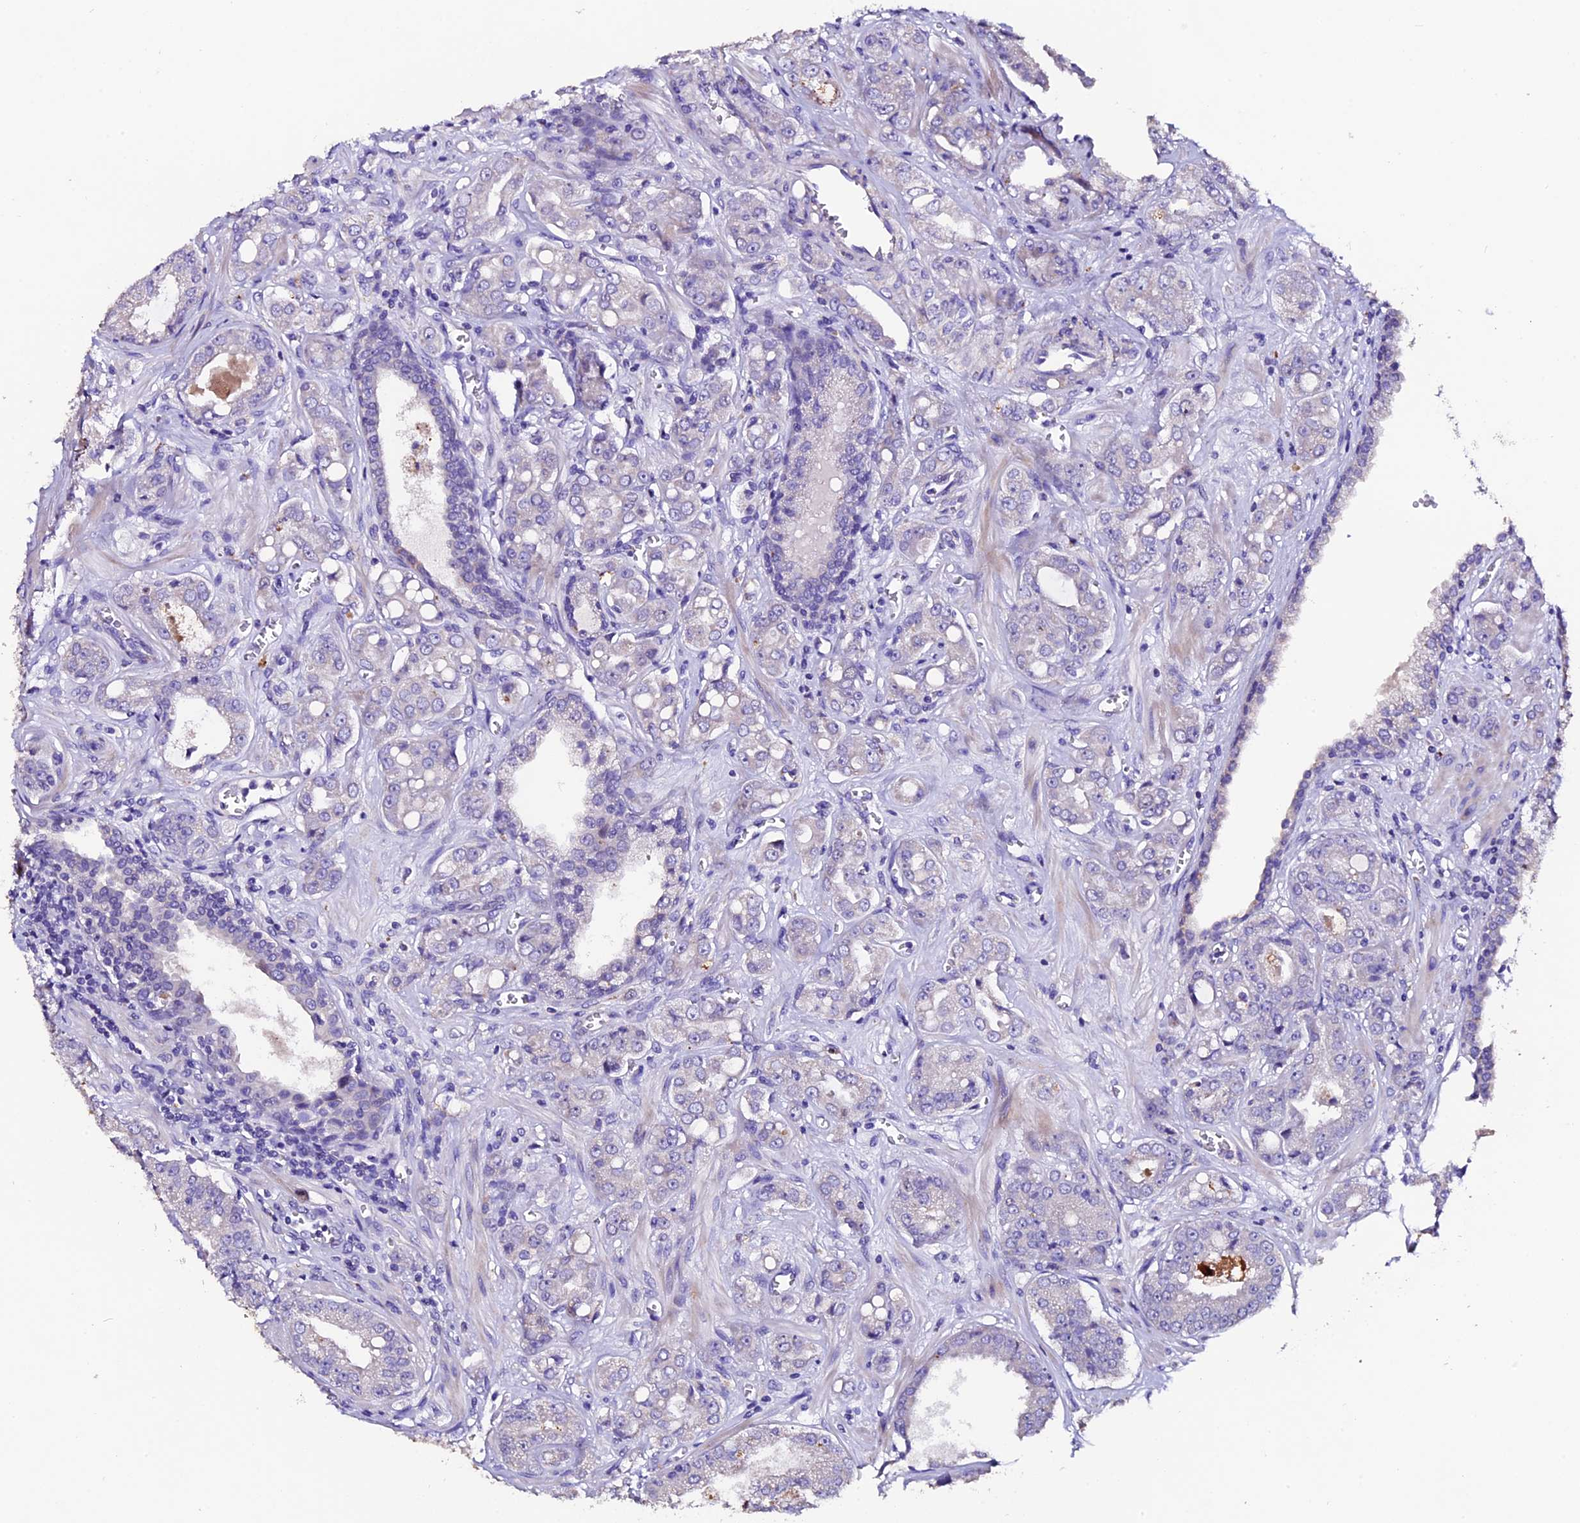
{"staining": {"intensity": "weak", "quantity": "<25%", "location": "cytoplasmic/membranous"}, "tissue": "prostate cancer", "cell_type": "Tumor cells", "image_type": "cancer", "snomed": [{"axis": "morphology", "description": "Adenocarcinoma, High grade"}, {"axis": "topography", "description": "Prostate"}], "caption": "A high-resolution micrograph shows IHC staining of prostate cancer, which displays no significant positivity in tumor cells.", "gene": "FBXW9", "patient": {"sex": "male", "age": 74}}